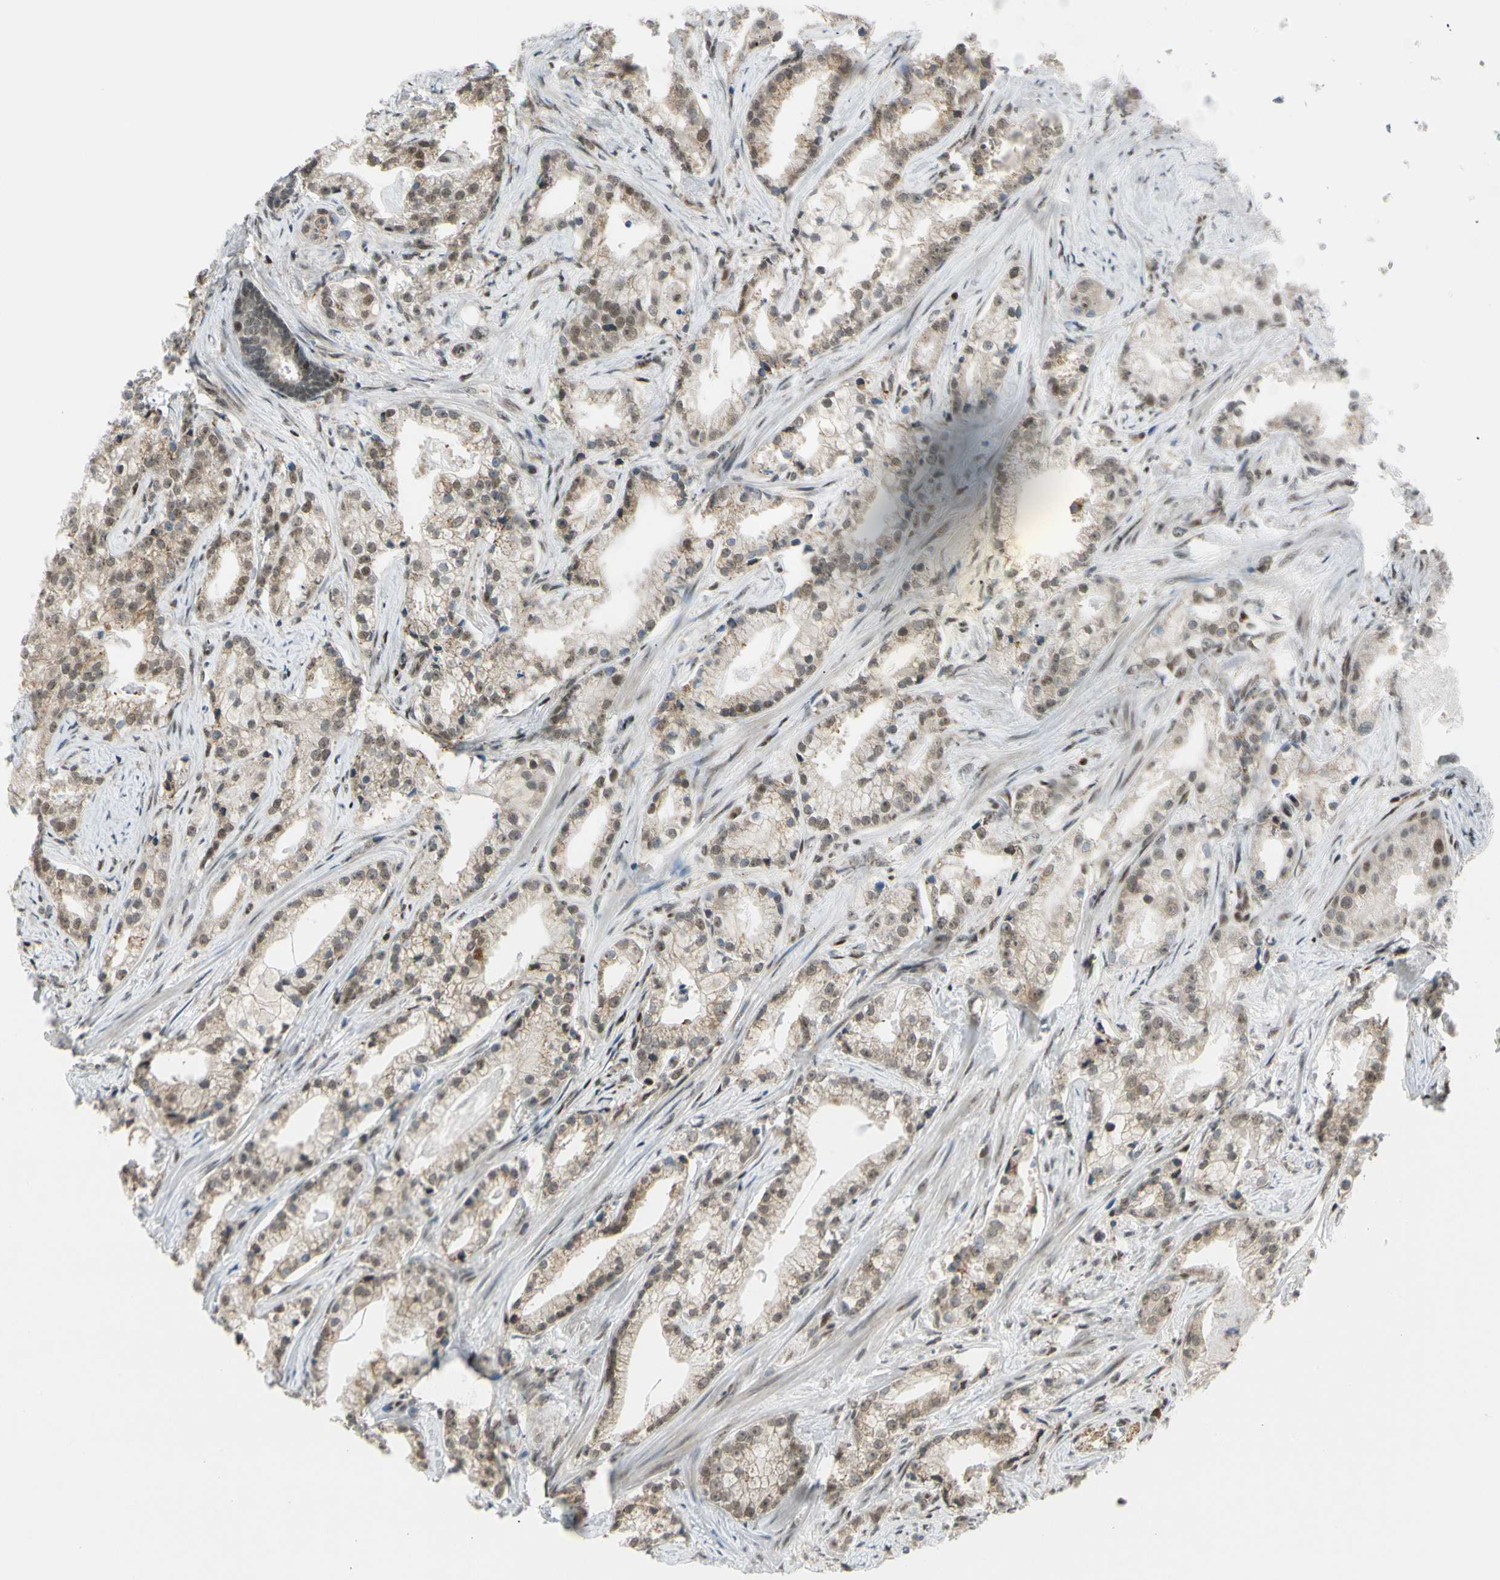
{"staining": {"intensity": "moderate", "quantity": ">75%", "location": "cytoplasmic/membranous,nuclear"}, "tissue": "prostate cancer", "cell_type": "Tumor cells", "image_type": "cancer", "snomed": [{"axis": "morphology", "description": "Adenocarcinoma, Low grade"}, {"axis": "topography", "description": "Prostate"}], "caption": "Prostate adenocarcinoma (low-grade) was stained to show a protein in brown. There is medium levels of moderate cytoplasmic/membranous and nuclear positivity in about >75% of tumor cells.", "gene": "DAXX", "patient": {"sex": "male", "age": 59}}